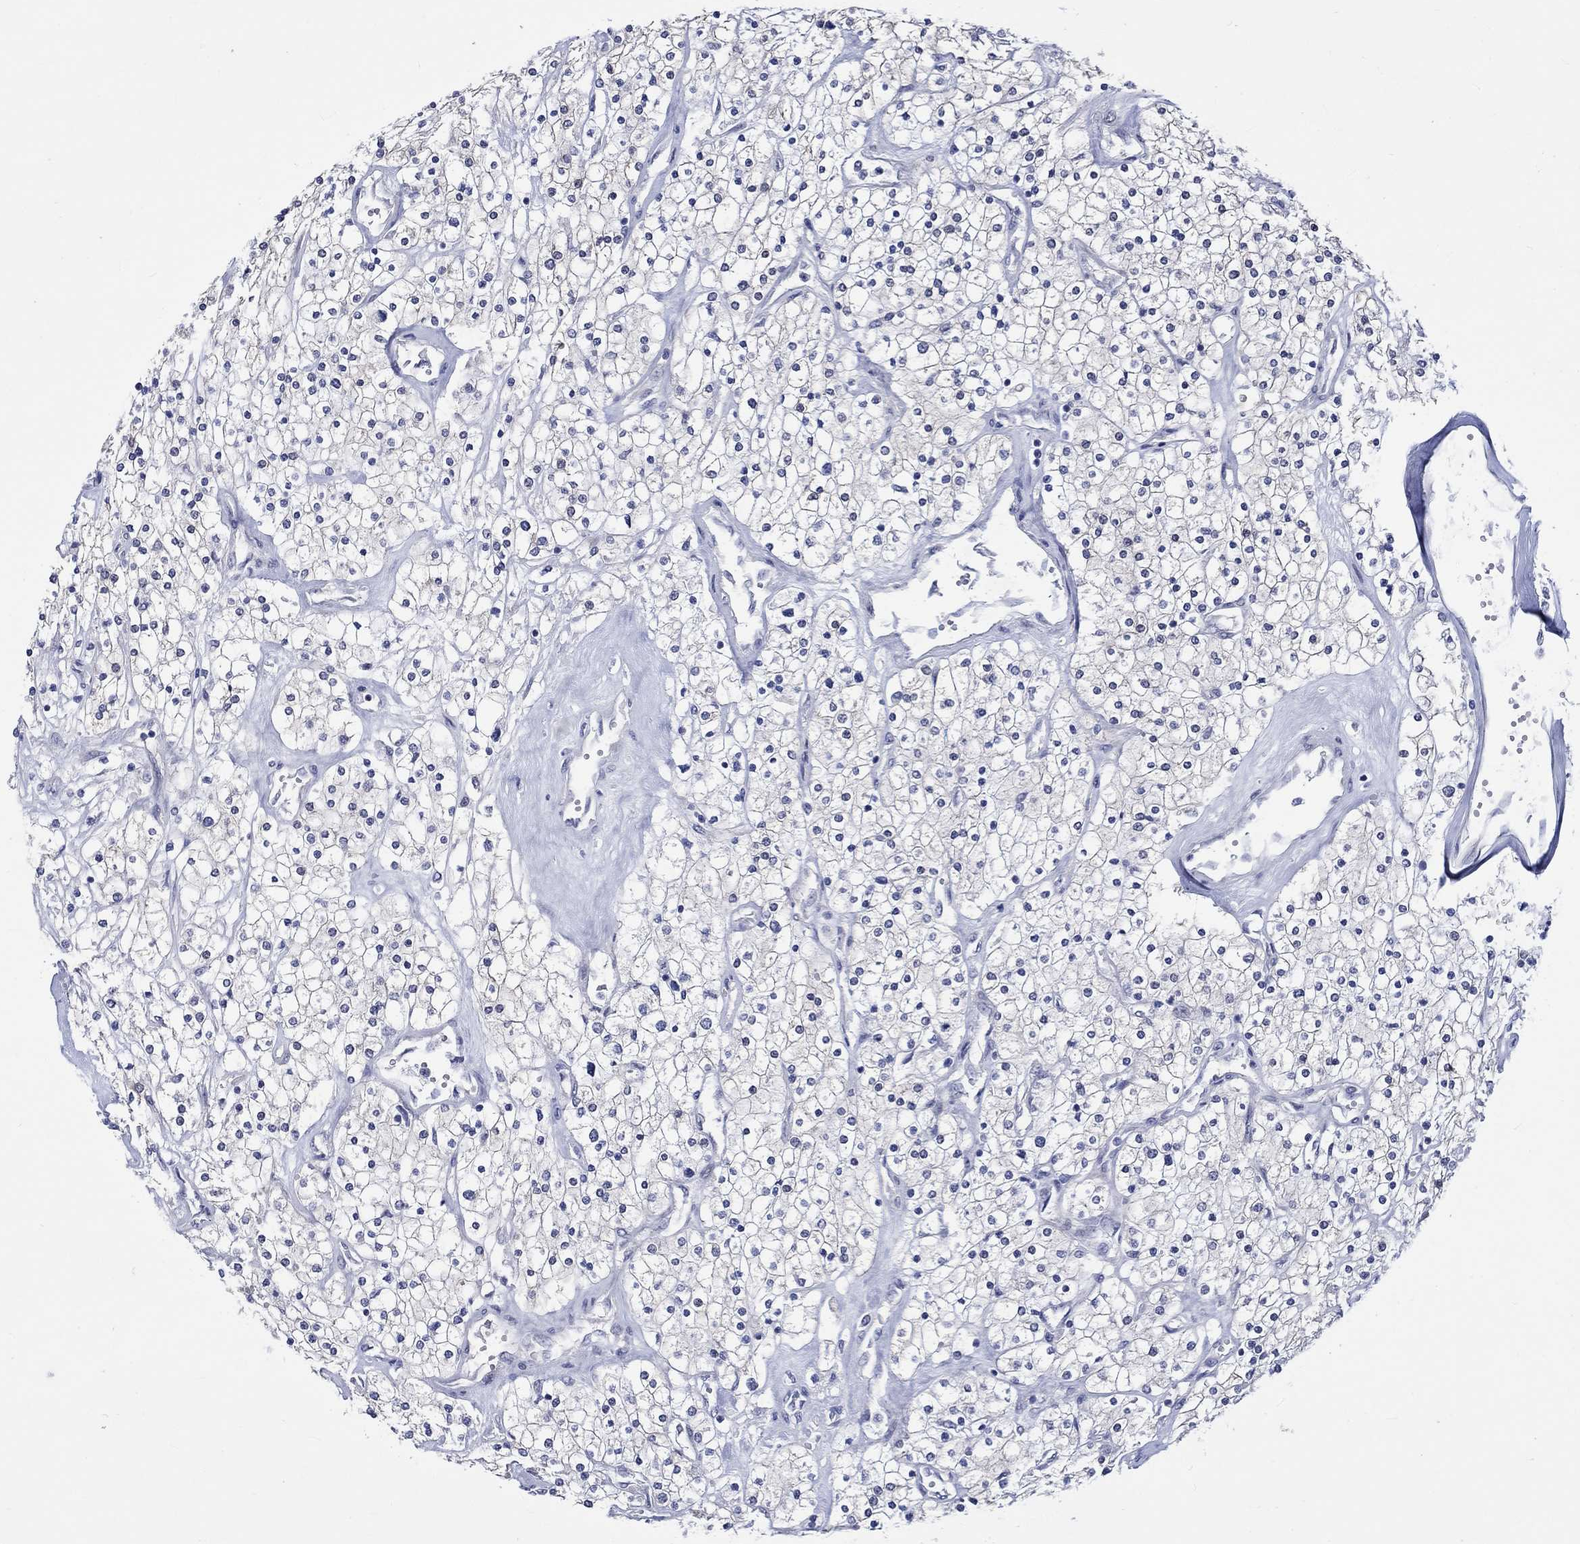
{"staining": {"intensity": "negative", "quantity": "none", "location": "none"}, "tissue": "renal cancer", "cell_type": "Tumor cells", "image_type": "cancer", "snomed": [{"axis": "morphology", "description": "Adenocarcinoma, NOS"}, {"axis": "topography", "description": "Kidney"}], "caption": "There is no significant expression in tumor cells of adenocarcinoma (renal).", "gene": "E2F8", "patient": {"sex": "male", "age": 80}}